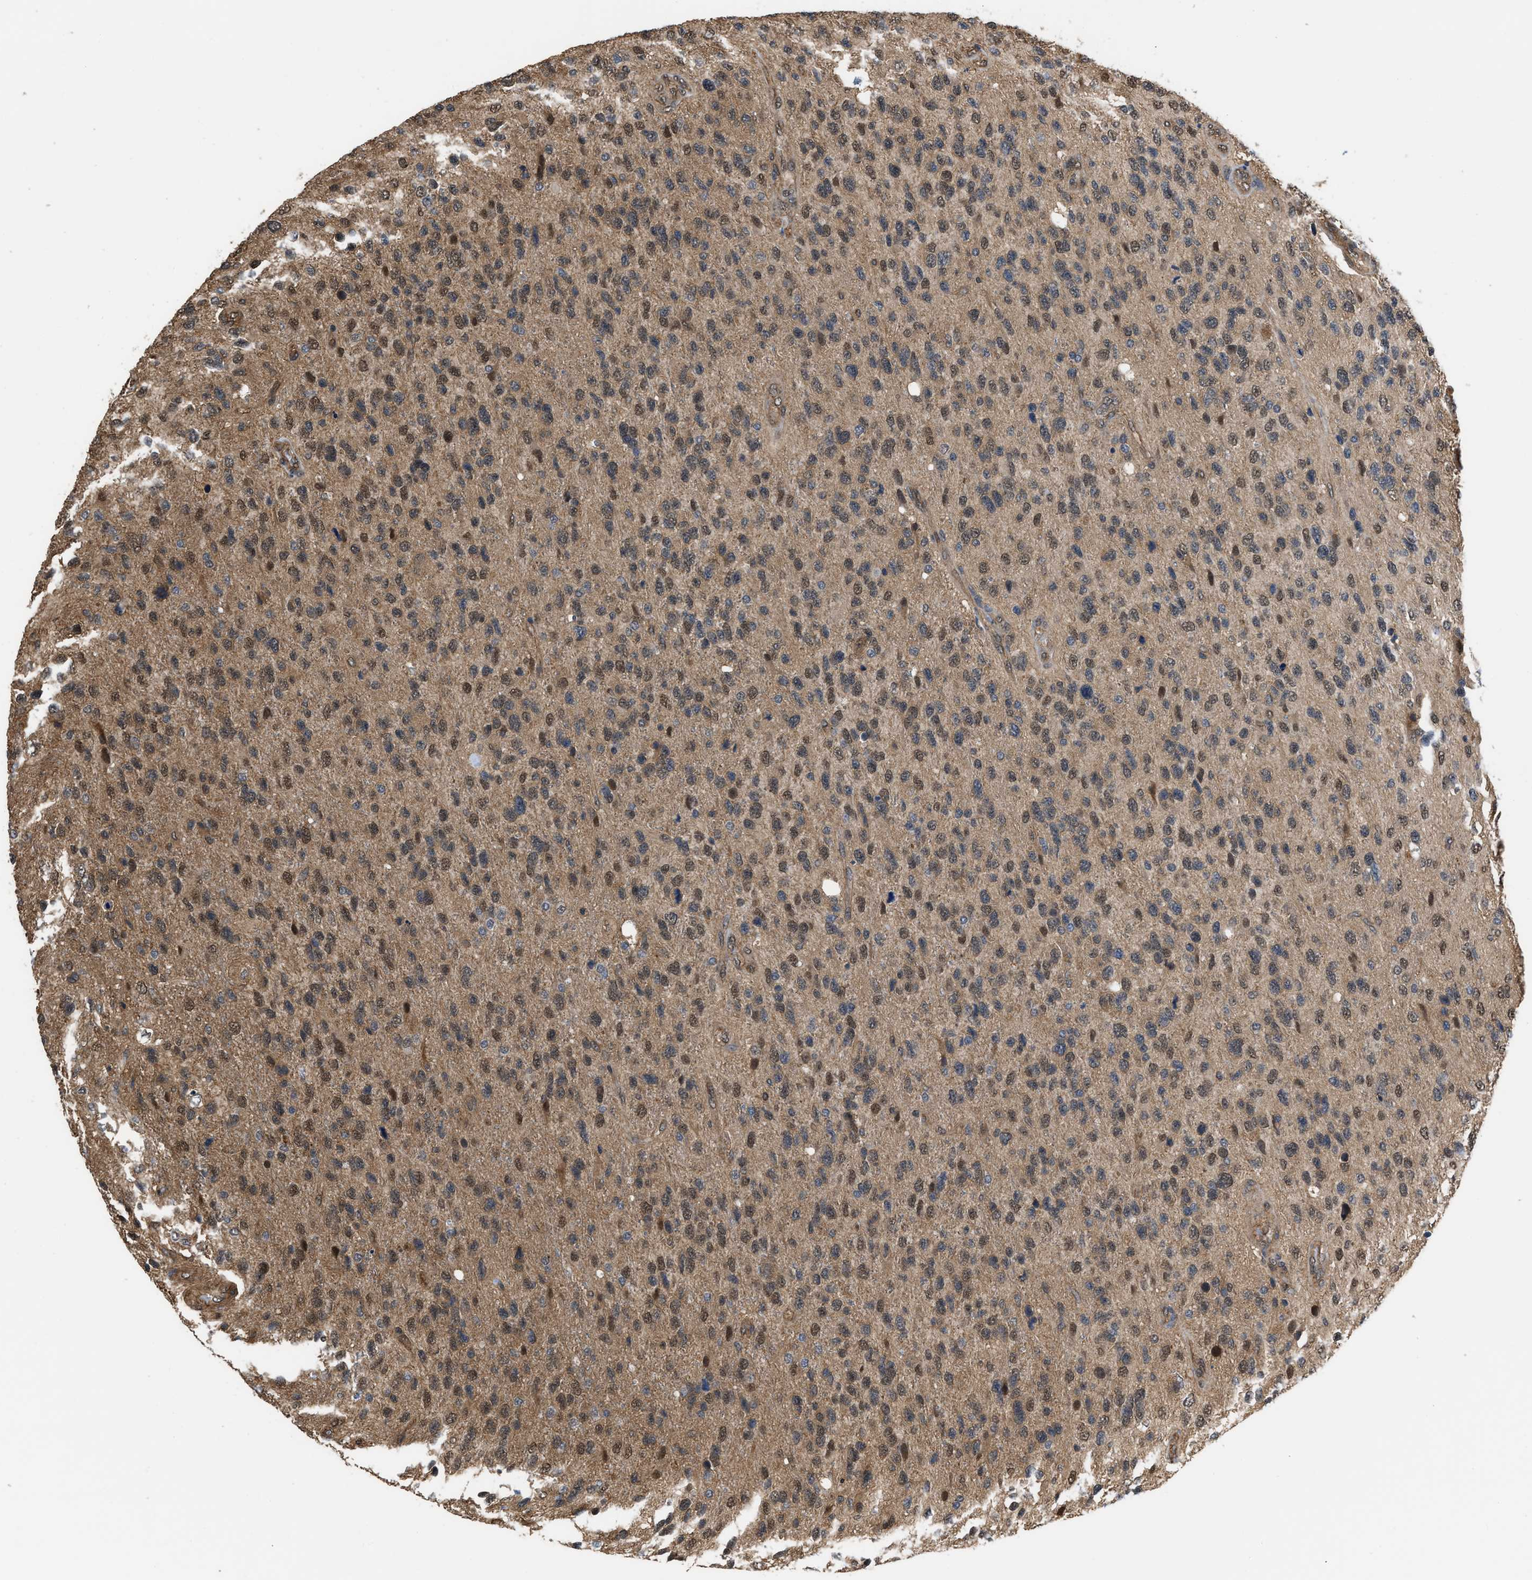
{"staining": {"intensity": "weak", "quantity": ">75%", "location": "cytoplasmic/membranous,nuclear"}, "tissue": "glioma", "cell_type": "Tumor cells", "image_type": "cancer", "snomed": [{"axis": "morphology", "description": "Glioma, malignant, High grade"}, {"axis": "topography", "description": "Brain"}], "caption": "Immunohistochemical staining of malignant high-grade glioma demonstrates weak cytoplasmic/membranous and nuclear protein expression in approximately >75% of tumor cells.", "gene": "SCAI", "patient": {"sex": "female", "age": 58}}